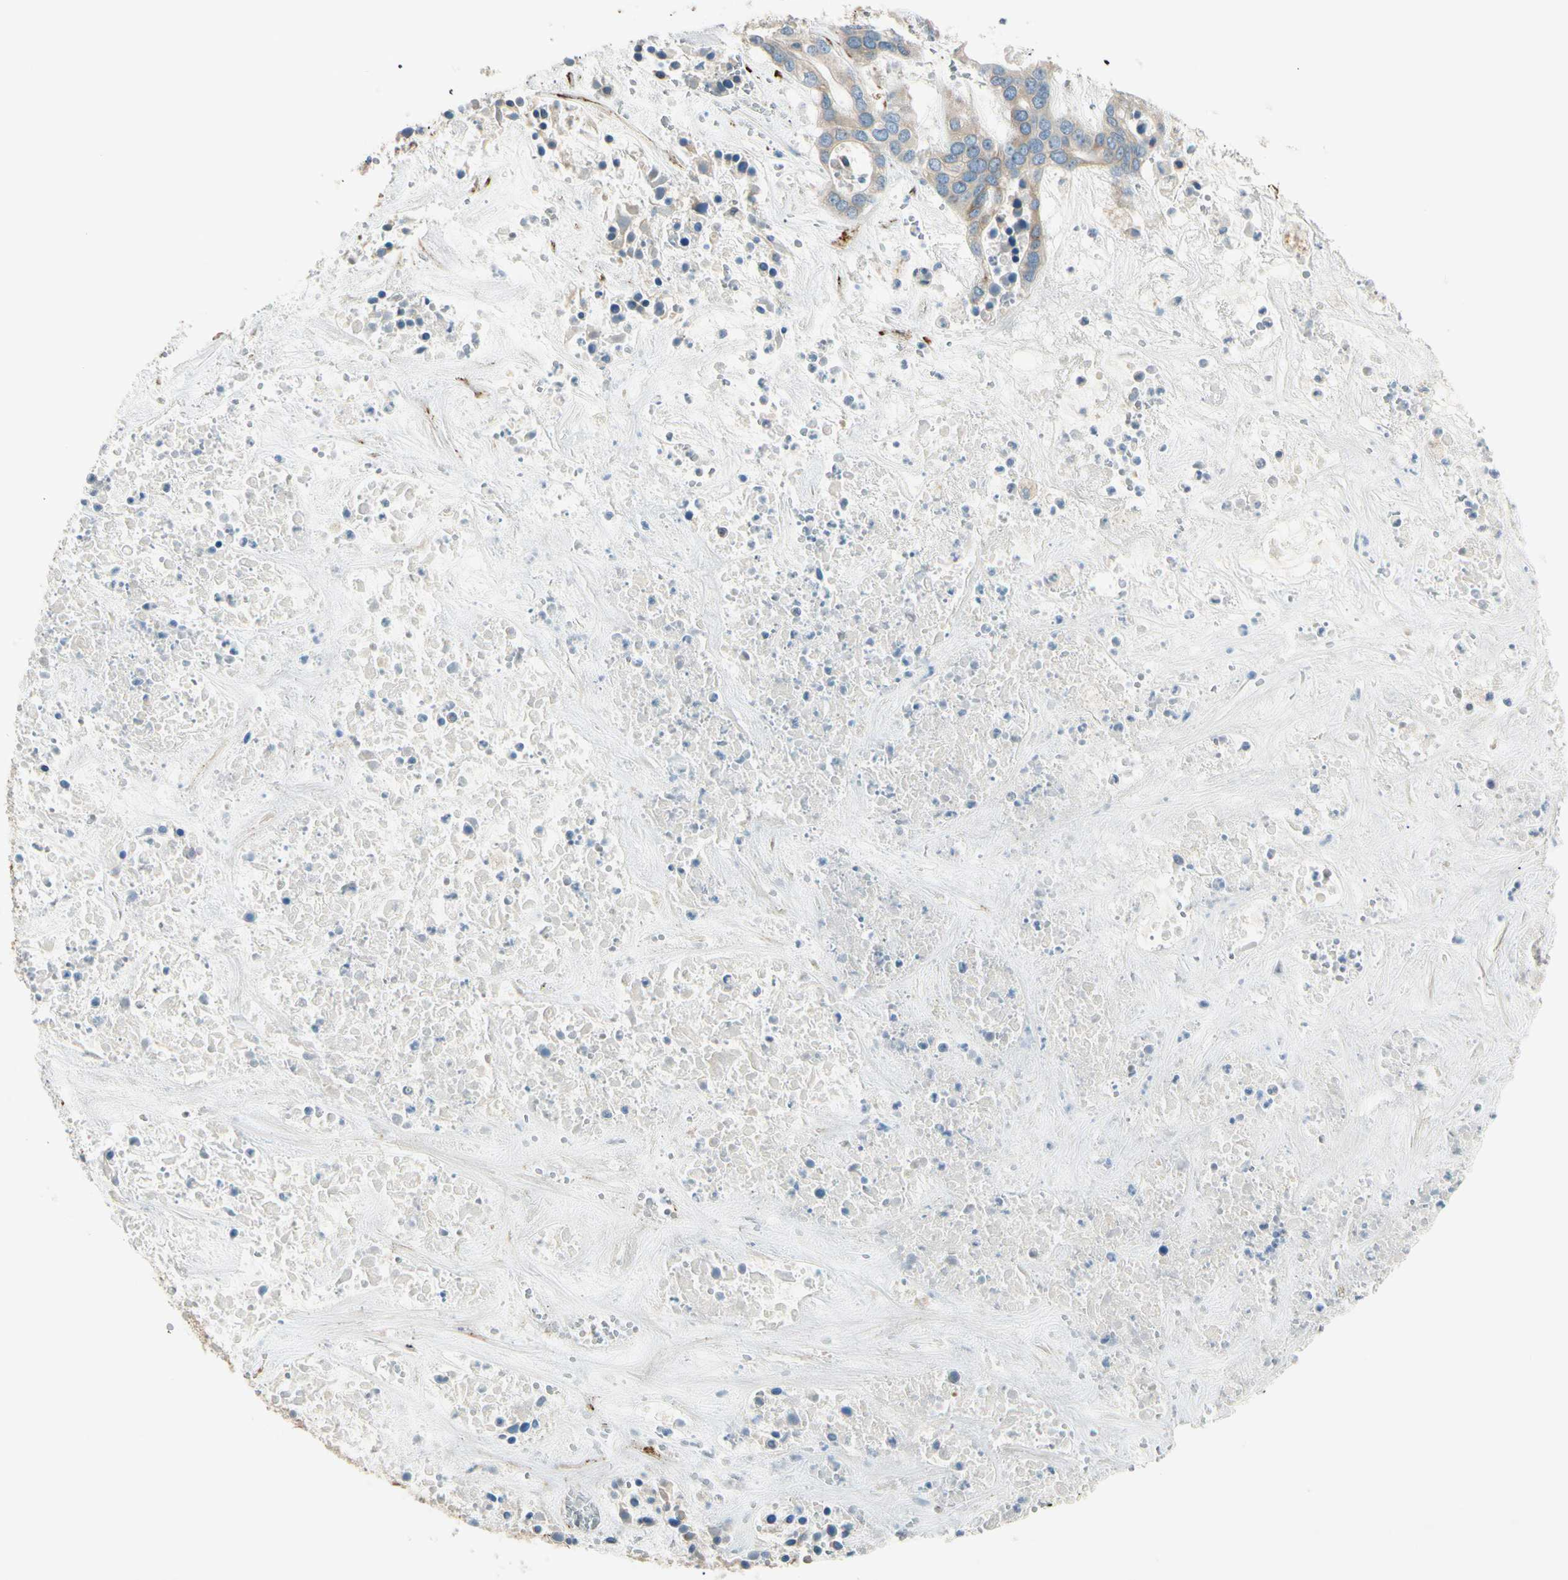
{"staining": {"intensity": "moderate", "quantity": ">75%", "location": "cytoplasmic/membranous"}, "tissue": "liver cancer", "cell_type": "Tumor cells", "image_type": "cancer", "snomed": [{"axis": "morphology", "description": "Cholangiocarcinoma"}, {"axis": "topography", "description": "Liver"}], "caption": "Moderate cytoplasmic/membranous expression for a protein is appreciated in approximately >75% of tumor cells of cholangiocarcinoma (liver) using IHC.", "gene": "FKBP7", "patient": {"sex": "female", "age": 65}}